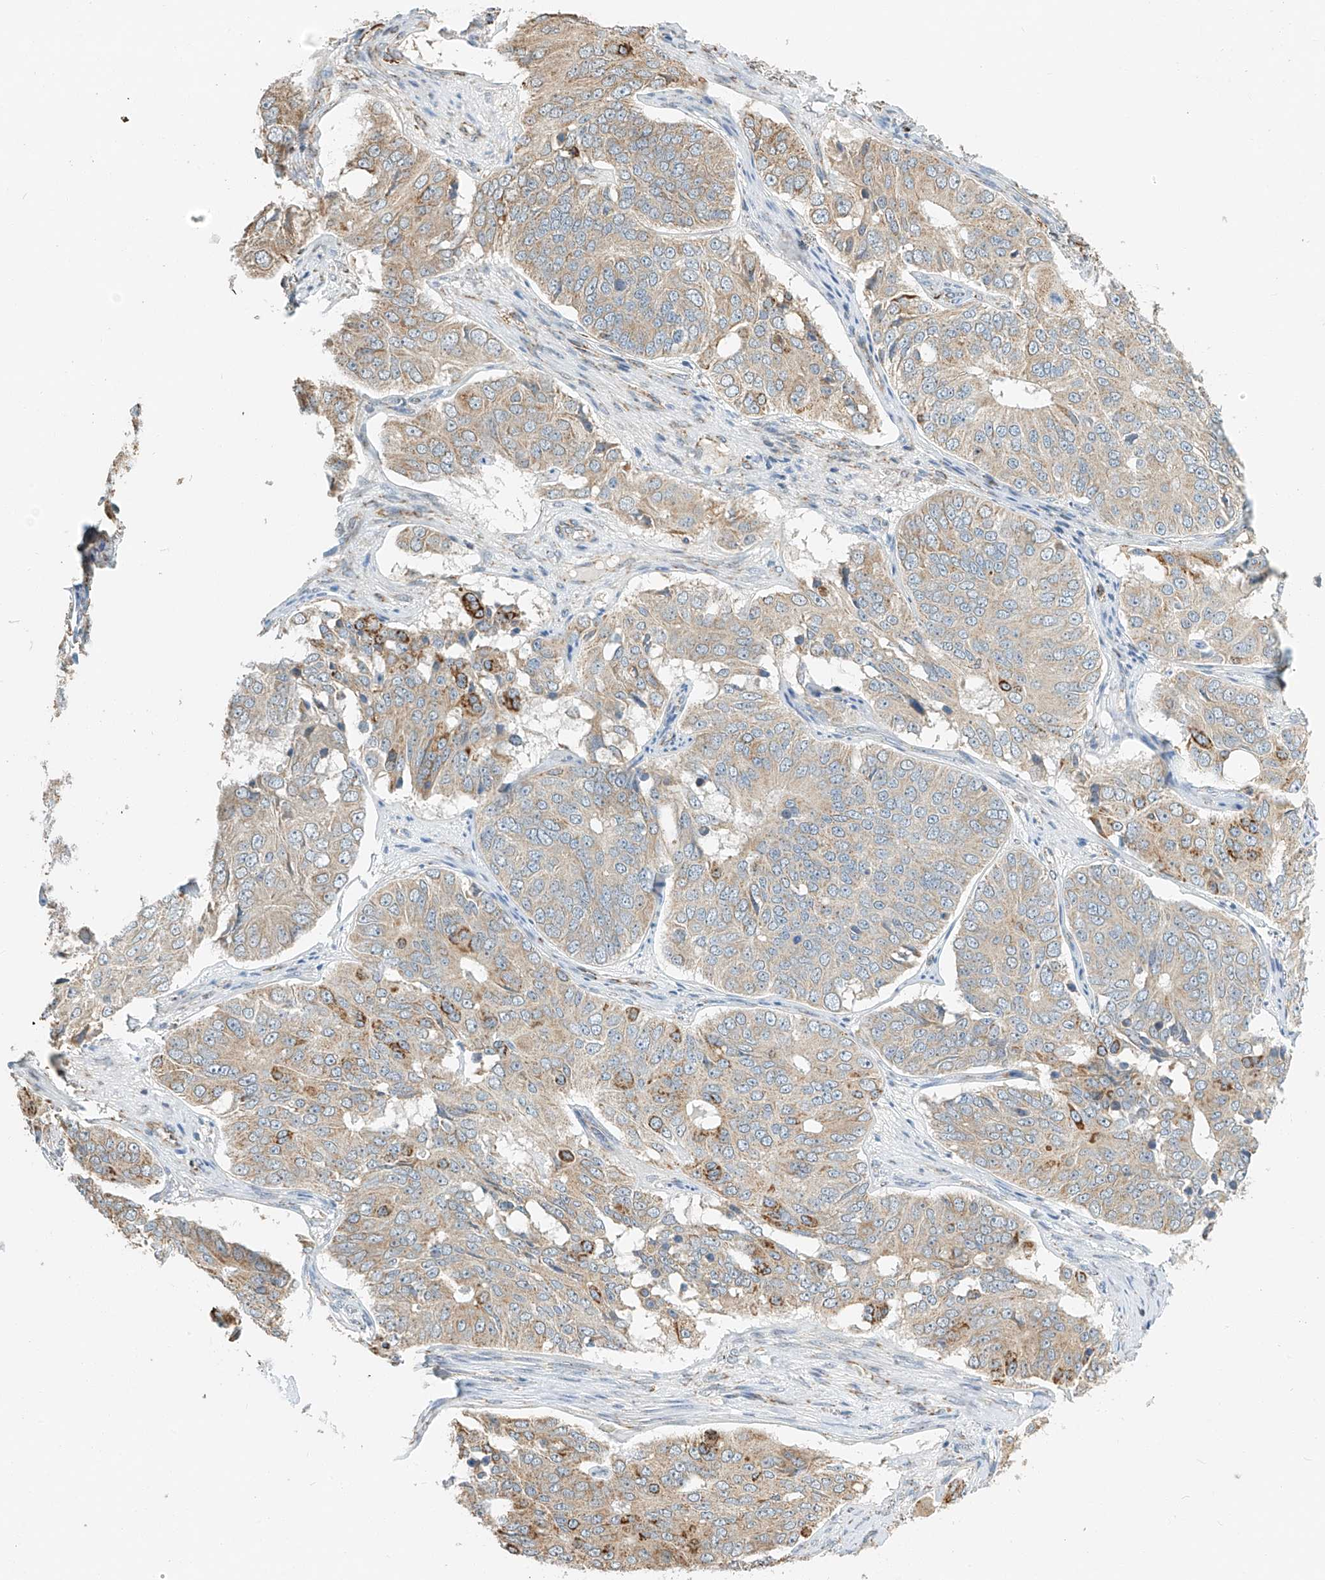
{"staining": {"intensity": "moderate", "quantity": "<25%", "location": "cytoplasmic/membranous"}, "tissue": "ovarian cancer", "cell_type": "Tumor cells", "image_type": "cancer", "snomed": [{"axis": "morphology", "description": "Carcinoma, endometroid"}, {"axis": "topography", "description": "Ovary"}], "caption": "About <25% of tumor cells in human ovarian endometroid carcinoma demonstrate moderate cytoplasmic/membranous protein positivity as visualized by brown immunohistochemical staining.", "gene": "YIPF7", "patient": {"sex": "female", "age": 51}}